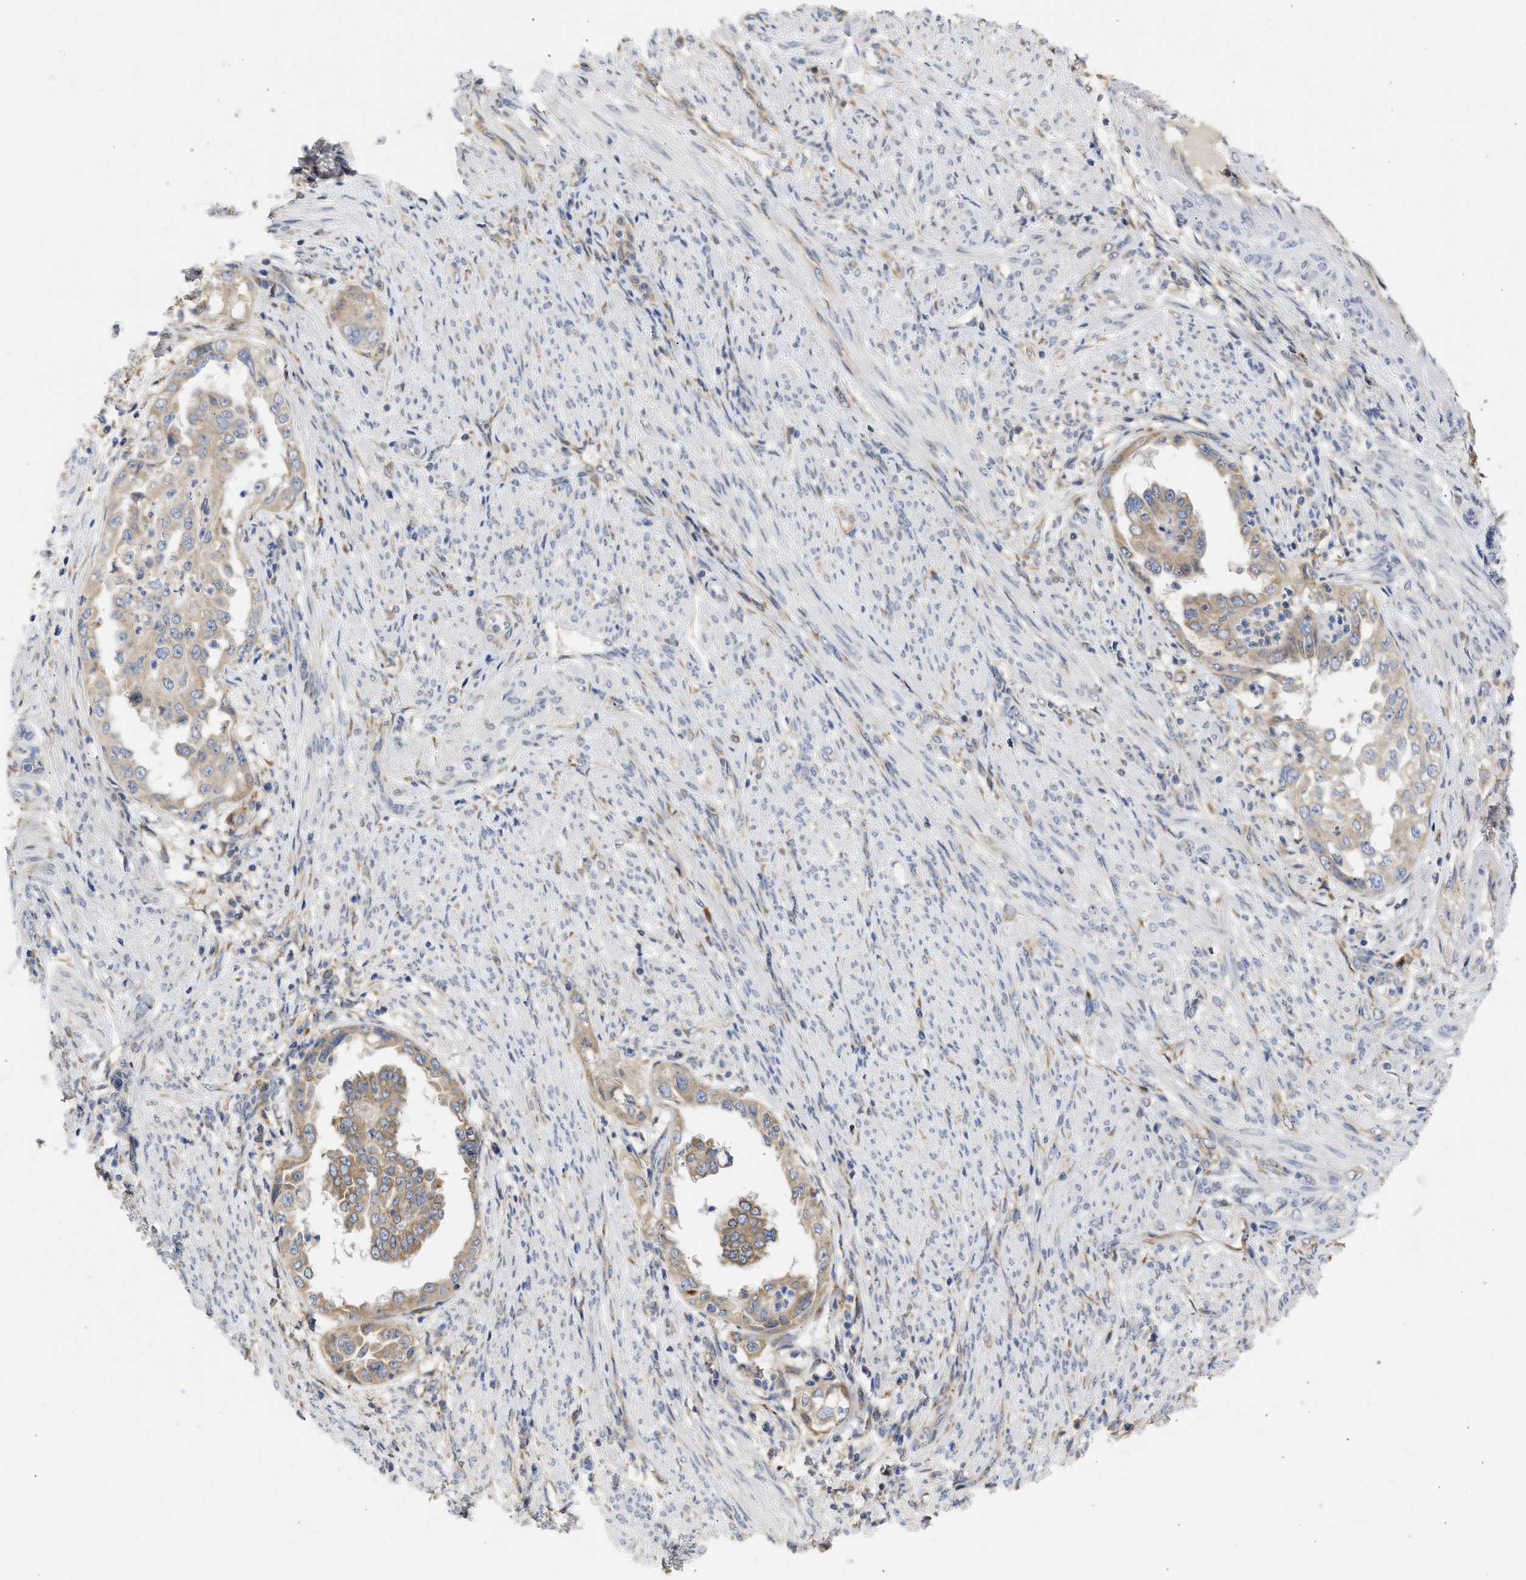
{"staining": {"intensity": "weak", "quantity": ">75%", "location": "cytoplasmic/membranous"}, "tissue": "endometrial cancer", "cell_type": "Tumor cells", "image_type": "cancer", "snomed": [{"axis": "morphology", "description": "Adenocarcinoma, NOS"}, {"axis": "topography", "description": "Endometrium"}], "caption": "A micrograph showing weak cytoplasmic/membranous positivity in approximately >75% of tumor cells in adenocarcinoma (endometrial), as visualized by brown immunohistochemical staining.", "gene": "TMED1", "patient": {"sex": "female", "age": 85}}